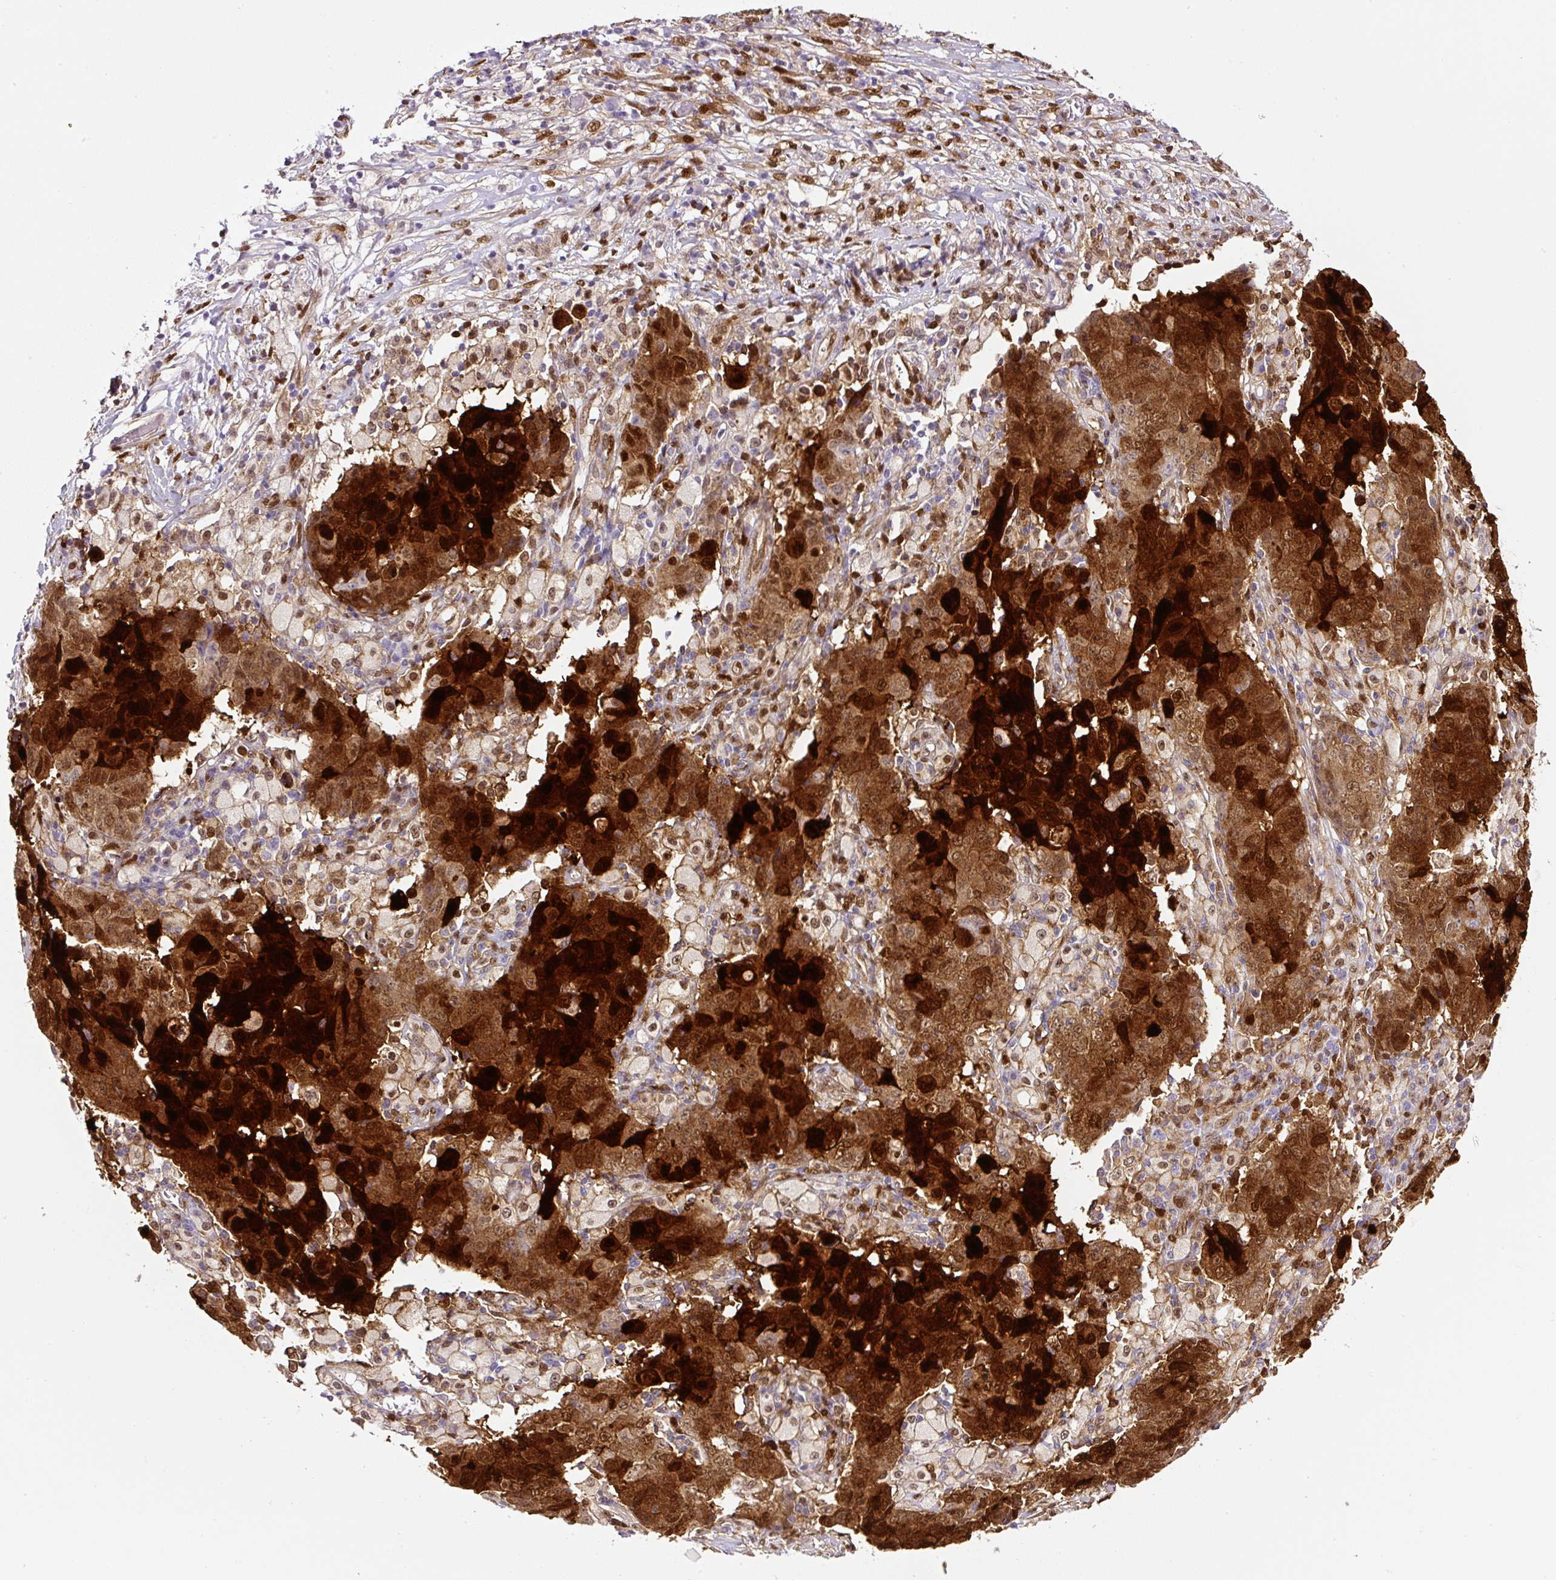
{"staining": {"intensity": "strong", "quantity": "25%-75%", "location": "cytoplasmic/membranous,nuclear"}, "tissue": "ovarian cancer", "cell_type": "Tumor cells", "image_type": "cancer", "snomed": [{"axis": "morphology", "description": "Carcinoma, endometroid"}, {"axis": "topography", "description": "Ovary"}], "caption": "Ovarian cancer (endometroid carcinoma) was stained to show a protein in brown. There is high levels of strong cytoplasmic/membranous and nuclear staining in about 25%-75% of tumor cells.", "gene": "ANXA1", "patient": {"sex": "female", "age": 42}}